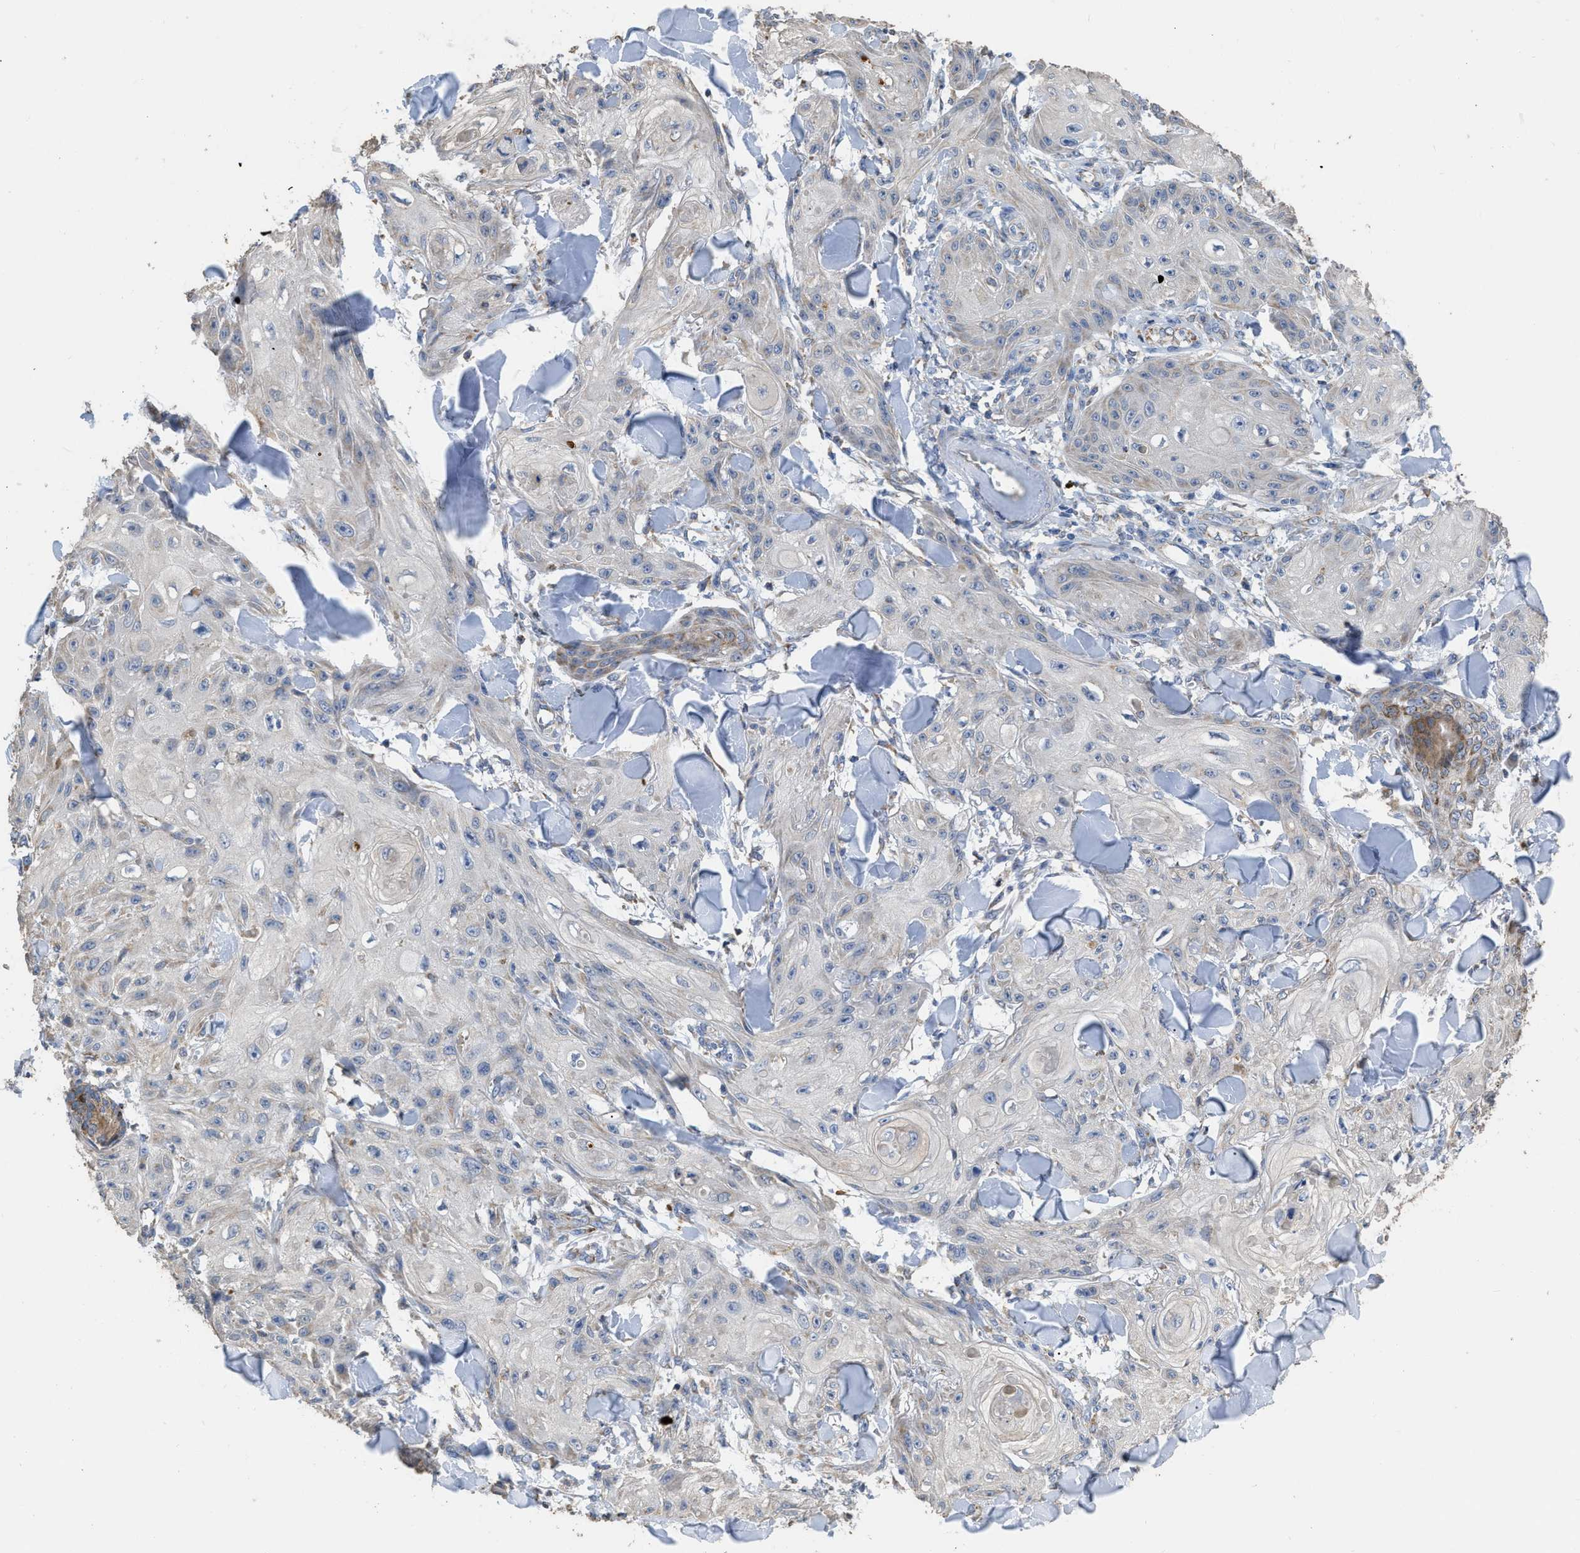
{"staining": {"intensity": "negative", "quantity": "none", "location": "none"}, "tissue": "skin cancer", "cell_type": "Tumor cells", "image_type": "cancer", "snomed": [{"axis": "morphology", "description": "Squamous cell carcinoma, NOS"}, {"axis": "topography", "description": "Skin"}], "caption": "Photomicrograph shows no significant protein positivity in tumor cells of skin squamous cell carcinoma.", "gene": "AK2", "patient": {"sex": "male", "age": 74}}